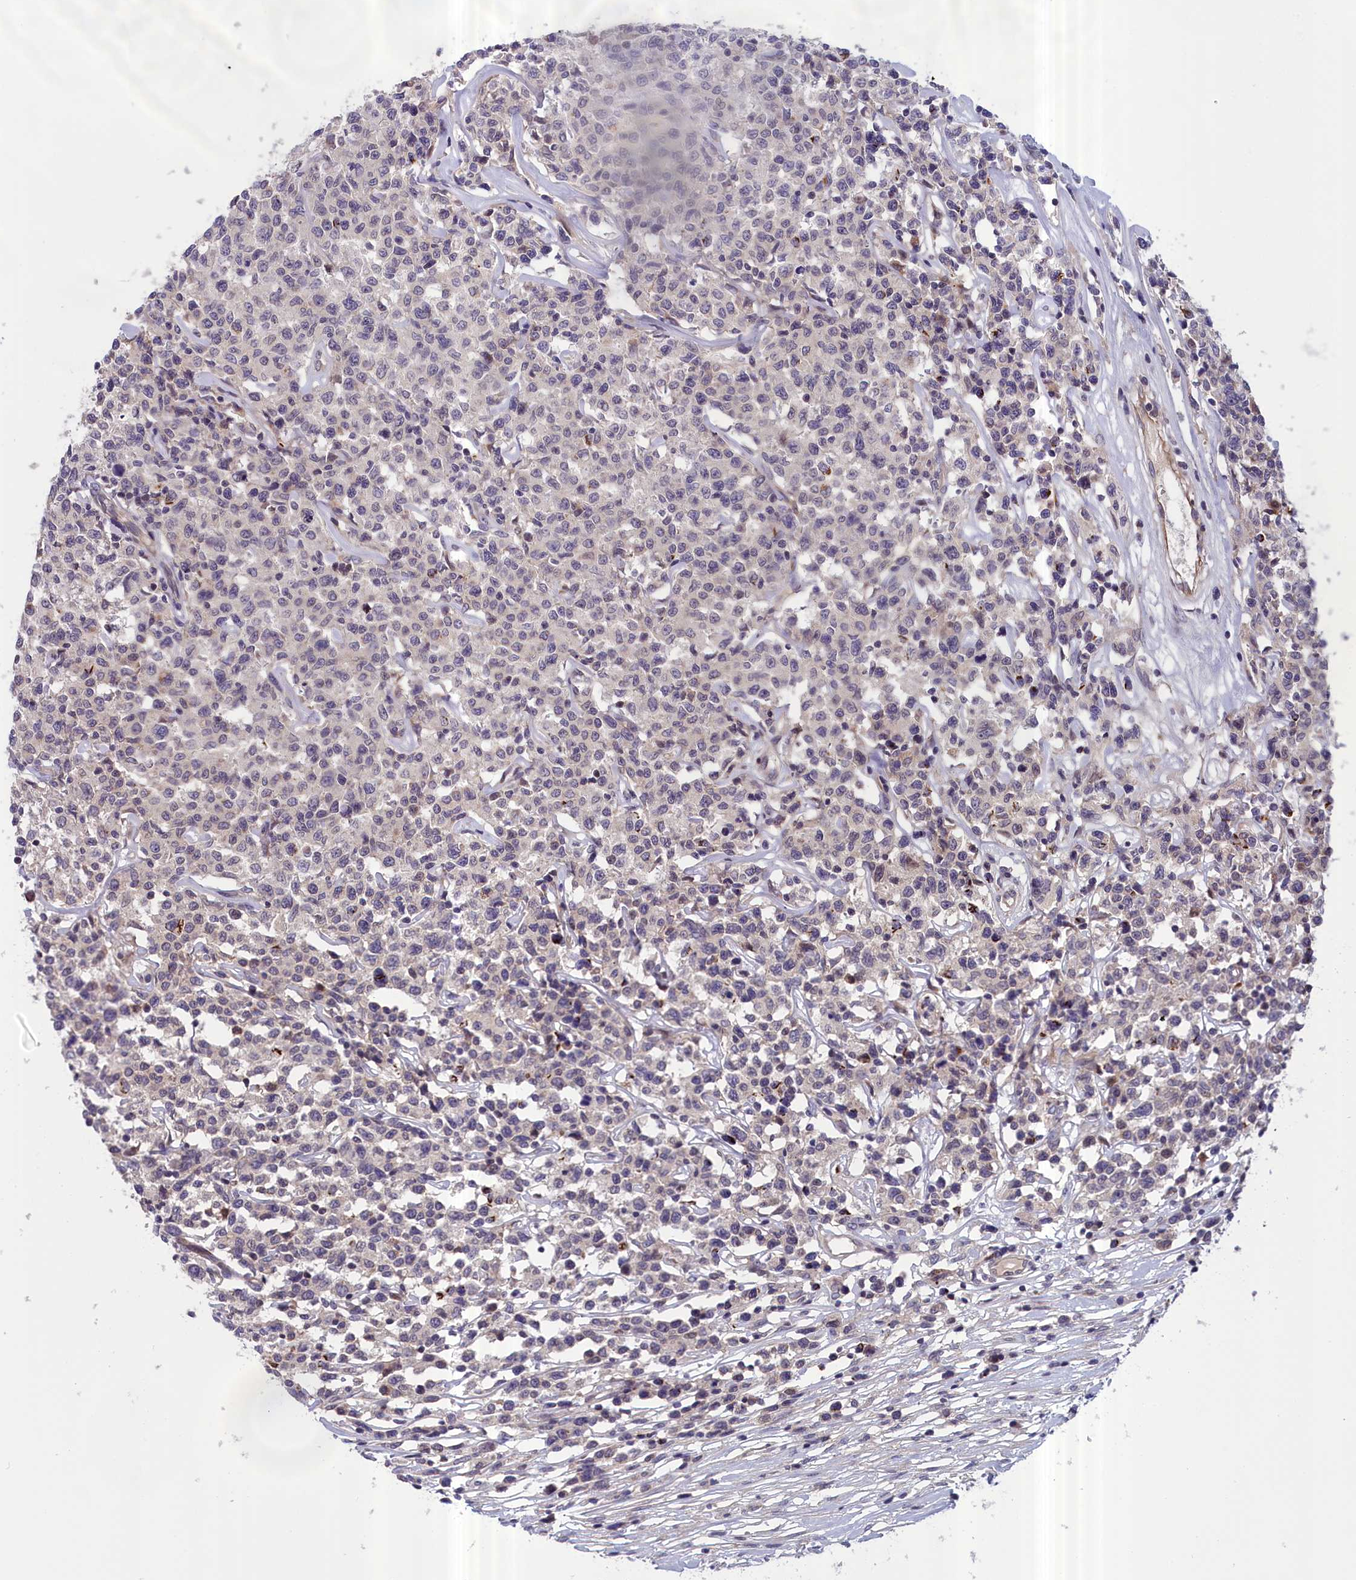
{"staining": {"intensity": "negative", "quantity": "none", "location": "none"}, "tissue": "lymphoma", "cell_type": "Tumor cells", "image_type": "cancer", "snomed": [{"axis": "morphology", "description": "Malignant lymphoma, non-Hodgkin's type, Low grade"}, {"axis": "topography", "description": "Small intestine"}], "caption": "An image of lymphoma stained for a protein reveals no brown staining in tumor cells.", "gene": "IGFALS", "patient": {"sex": "female", "age": 59}}